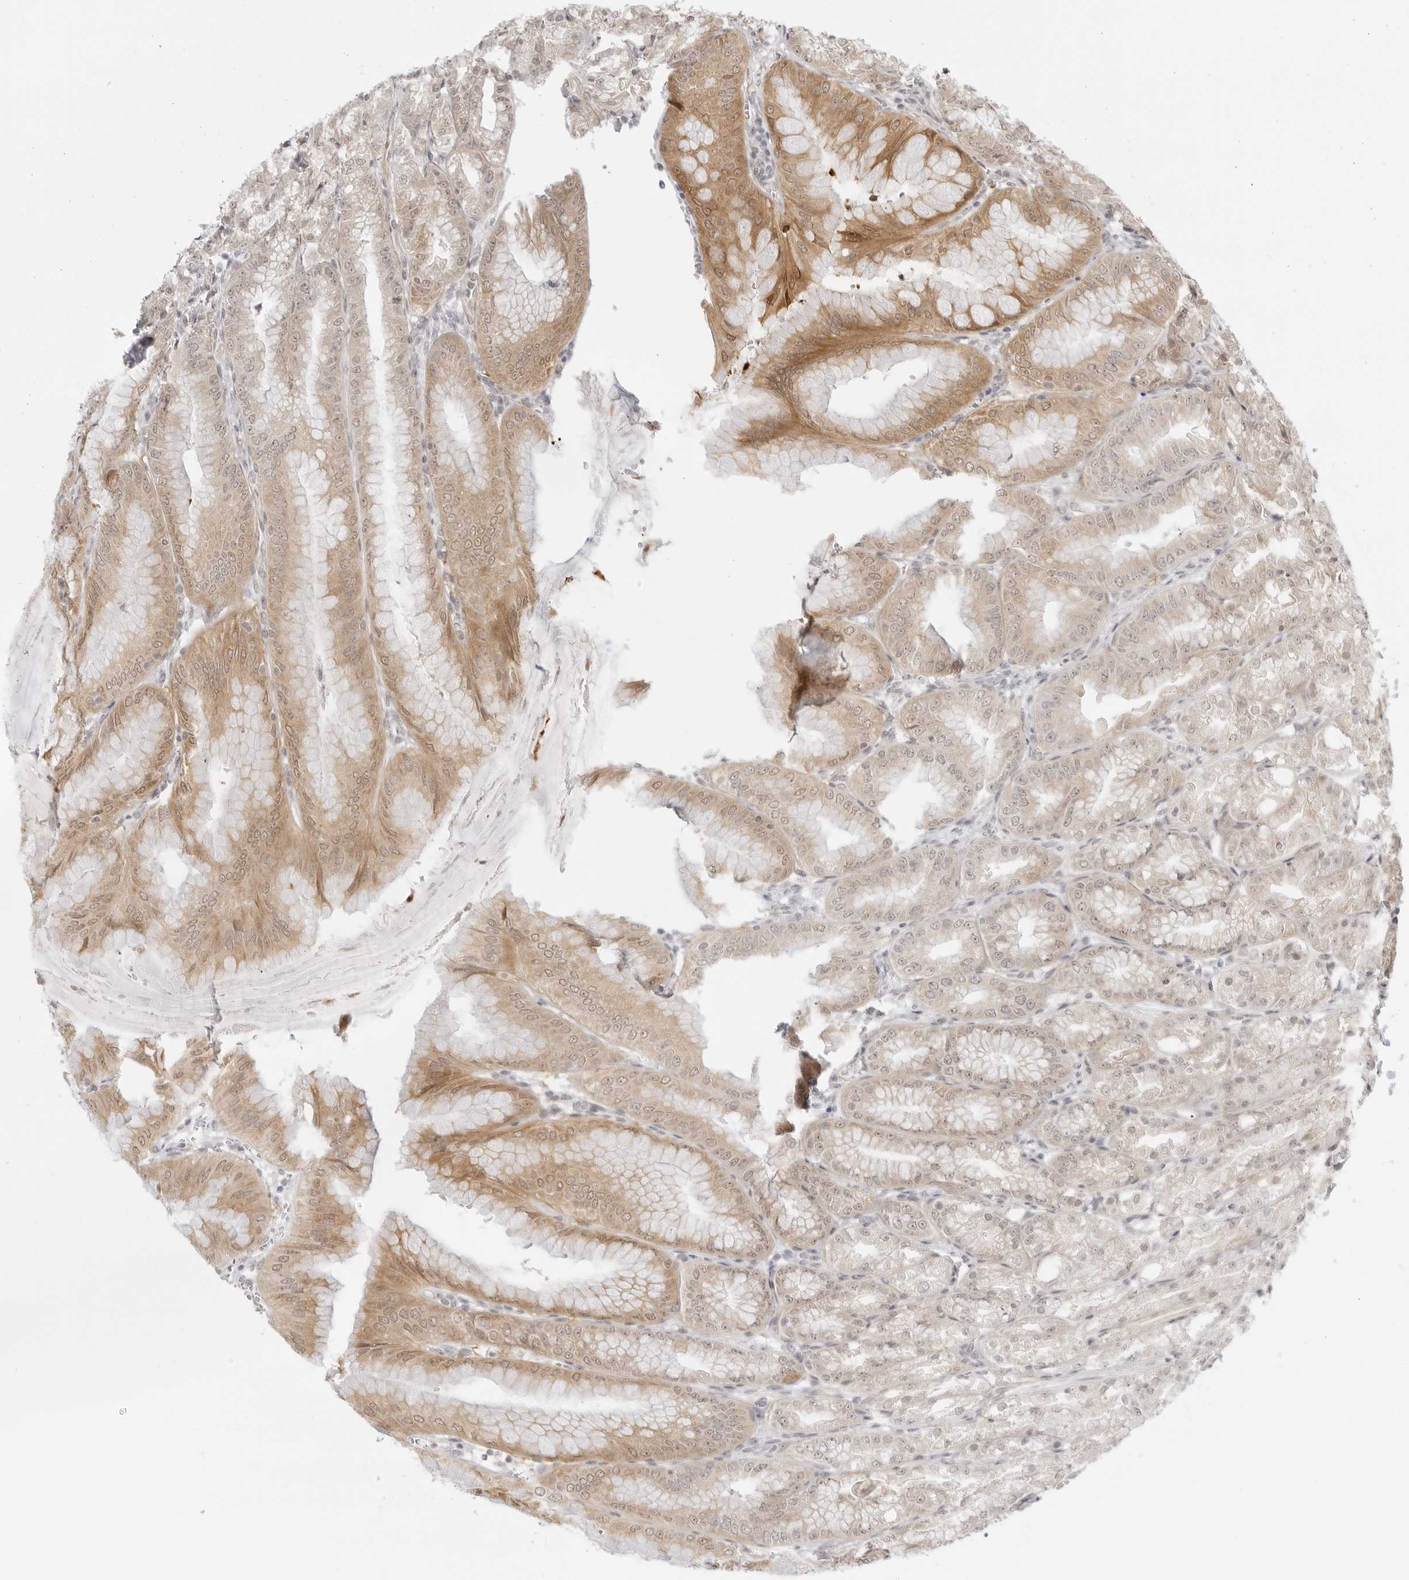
{"staining": {"intensity": "moderate", "quantity": "25%-75%", "location": "cytoplasmic/membranous,nuclear"}, "tissue": "stomach", "cell_type": "Glandular cells", "image_type": "normal", "snomed": [{"axis": "morphology", "description": "Normal tissue, NOS"}, {"axis": "topography", "description": "Stomach, lower"}], "caption": "Stomach stained with a brown dye displays moderate cytoplasmic/membranous,nuclear positive positivity in about 25%-75% of glandular cells.", "gene": "MED18", "patient": {"sex": "male", "age": 71}}